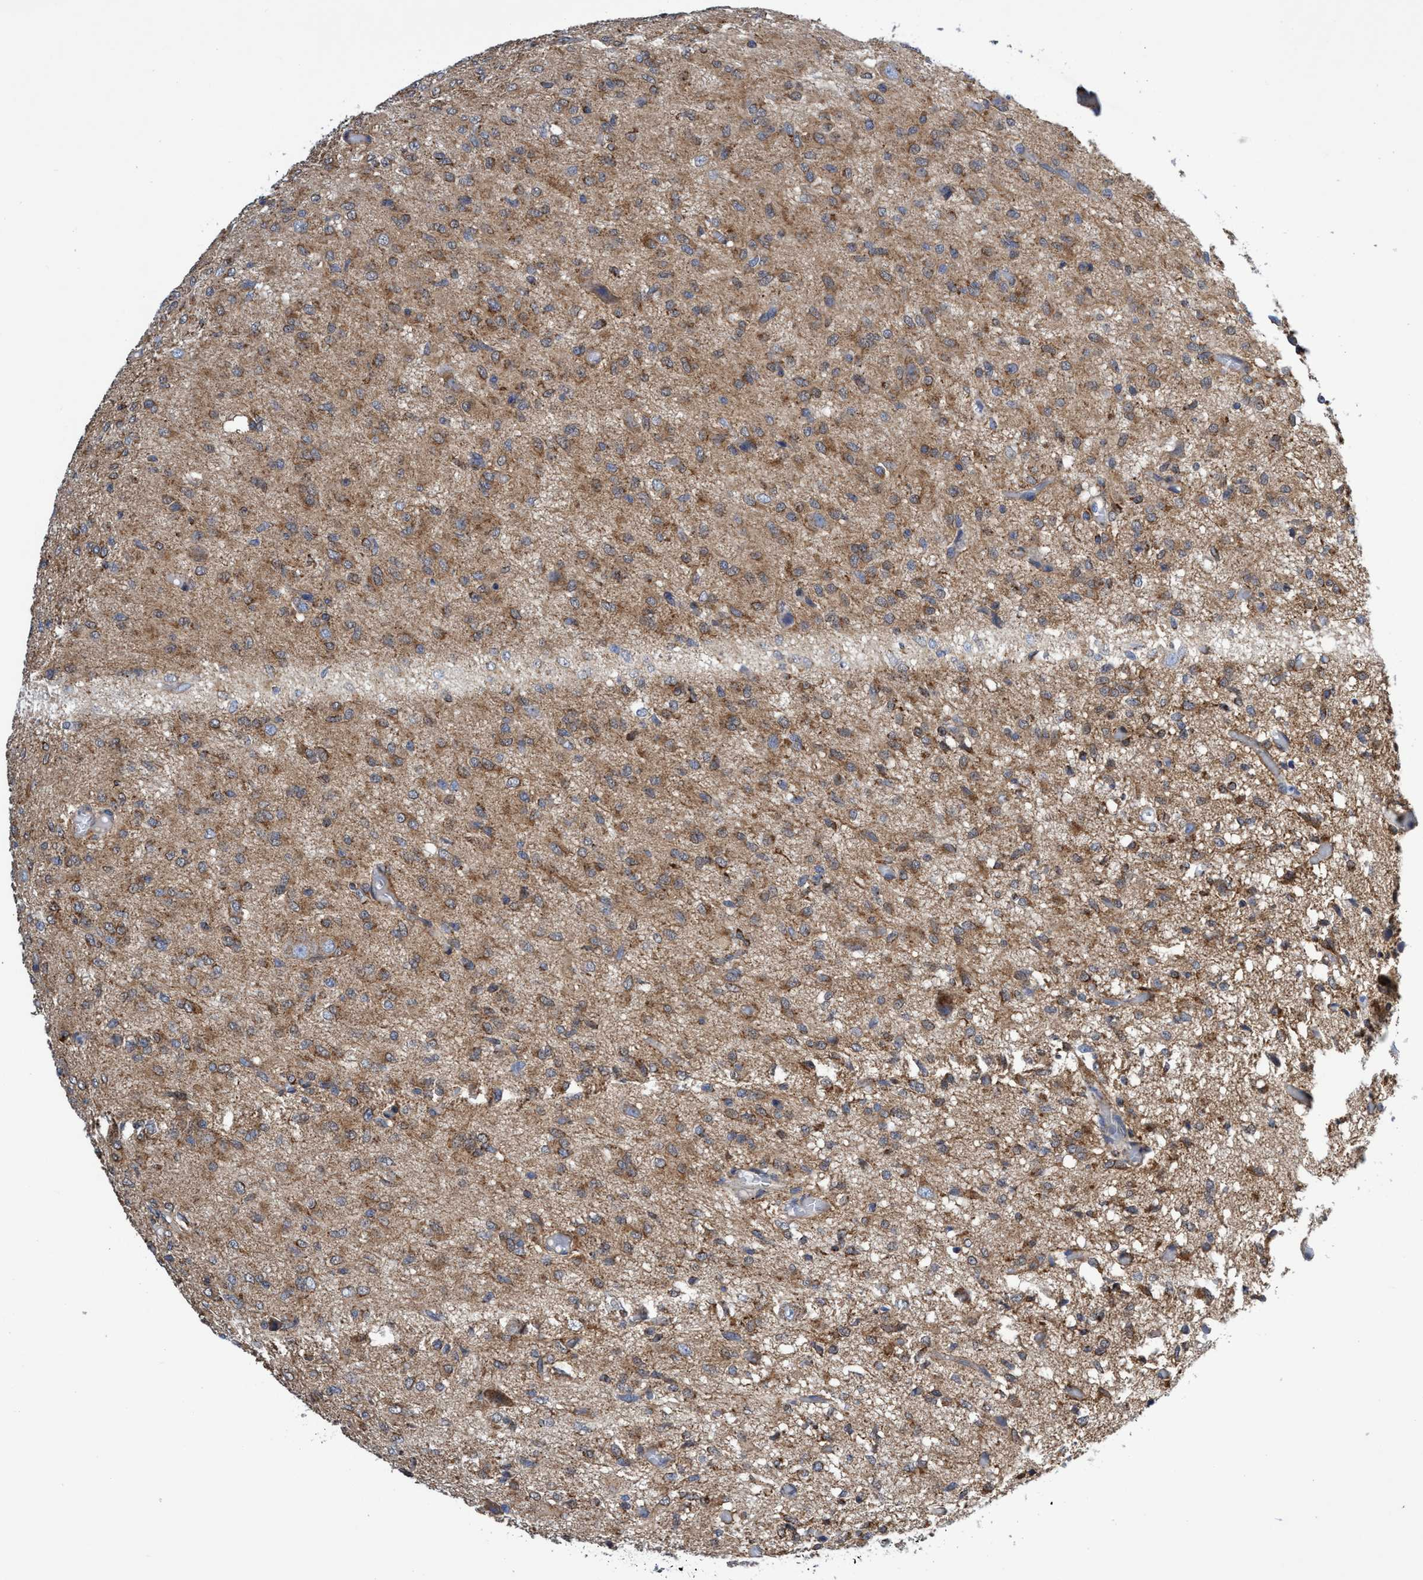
{"staining": {"intensity": "moderate", "quantity": "<25%", "location": "cytoplasmic/membranous"}, "tissue": "glioma", "cell_type": "Tumor cells", "image_type": "cancer", "snomed": [{"axis": "morphology", "description": "Glioma, malignant, High grade"}, {"axis": "topography", "description": "Brain"}], "caption": "Glioma stained for a protein (brown) demonstrates moderate cytoplasmic/membranous positive positivity in approximately <25% of tumor cells.", "gene": "CRYZ", "patient": {"sex": "female", "age": 59}}